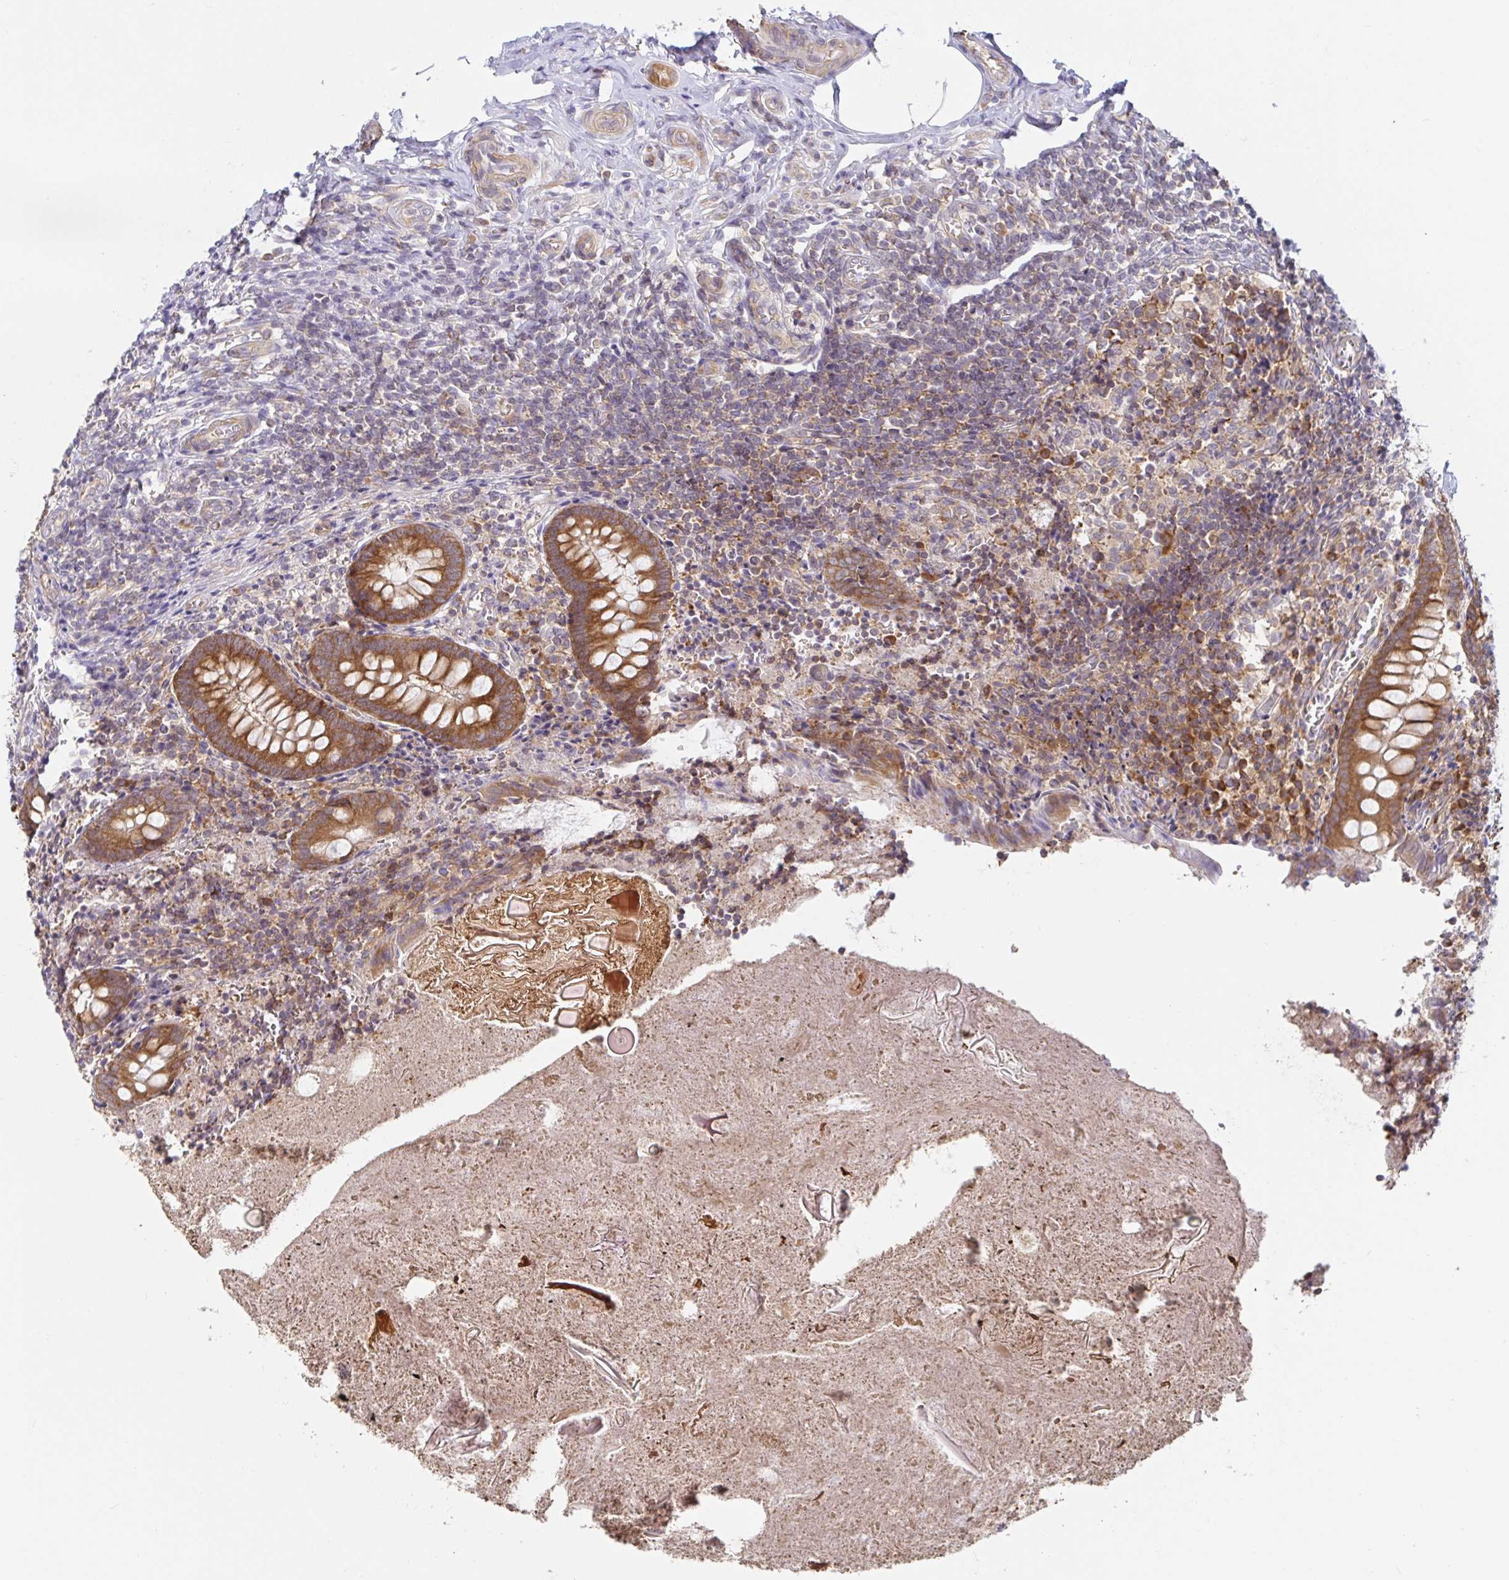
{"staining": {"intensity": "strong", "quantity": ">75%", "location": "cytoplasmic/membranous"}, "tissue": "appendix", "cell_type": "Glandular cells", "image_type": "normal", "snomed": [{"axis": "morphology", "description": "Normal tissue, NOS"}, {"axis": "topography", "description": "Appendix"}], "caption": "Immunohistochemistry (IHC) (DAB) staining of benign human appendix displays strong cytoplasmic/membranous protein expression in approximately >75% of glandular cells.", "gene": "LARP1", "patient": {"sex": "female", "age": 17}}